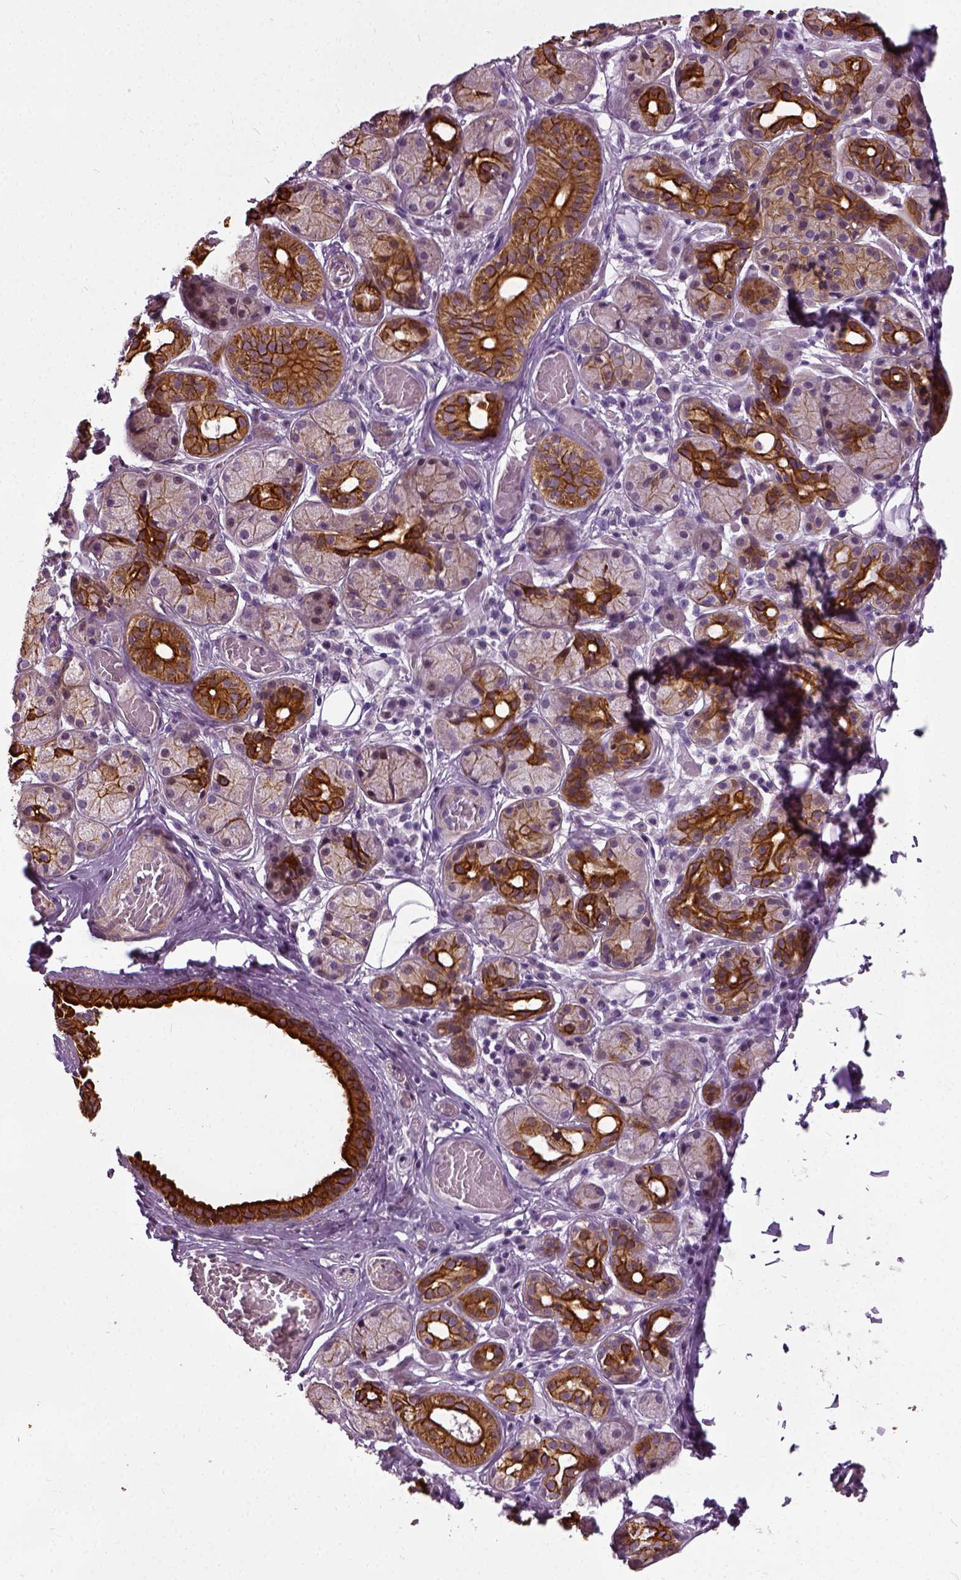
{"staining": {"intensity": "strong", "quantity": "25%-75%", "location": "cytoplasmic/membranous"}, "tissue": "salivary gland", "cell_type": "Glandular cells", "image_type": "normal", "snomed": [{"axis": "morphology", "description": "Normal tissue, NOS"}, {"axis": "topography", "description": "Salivary gland"}, {"axis": "topography", "description": "Peripheral nerve tissue"}], "caption": "Immunohistochemistry (IHC) (DAB) staining of unremarkable human salivary gland exhibits strong cytoplasmic/membranous protein staining in approximately 25%-75% of glandular cells.", "gene": "ILRUN", "patient": {"sex": "male", "age": 71}}